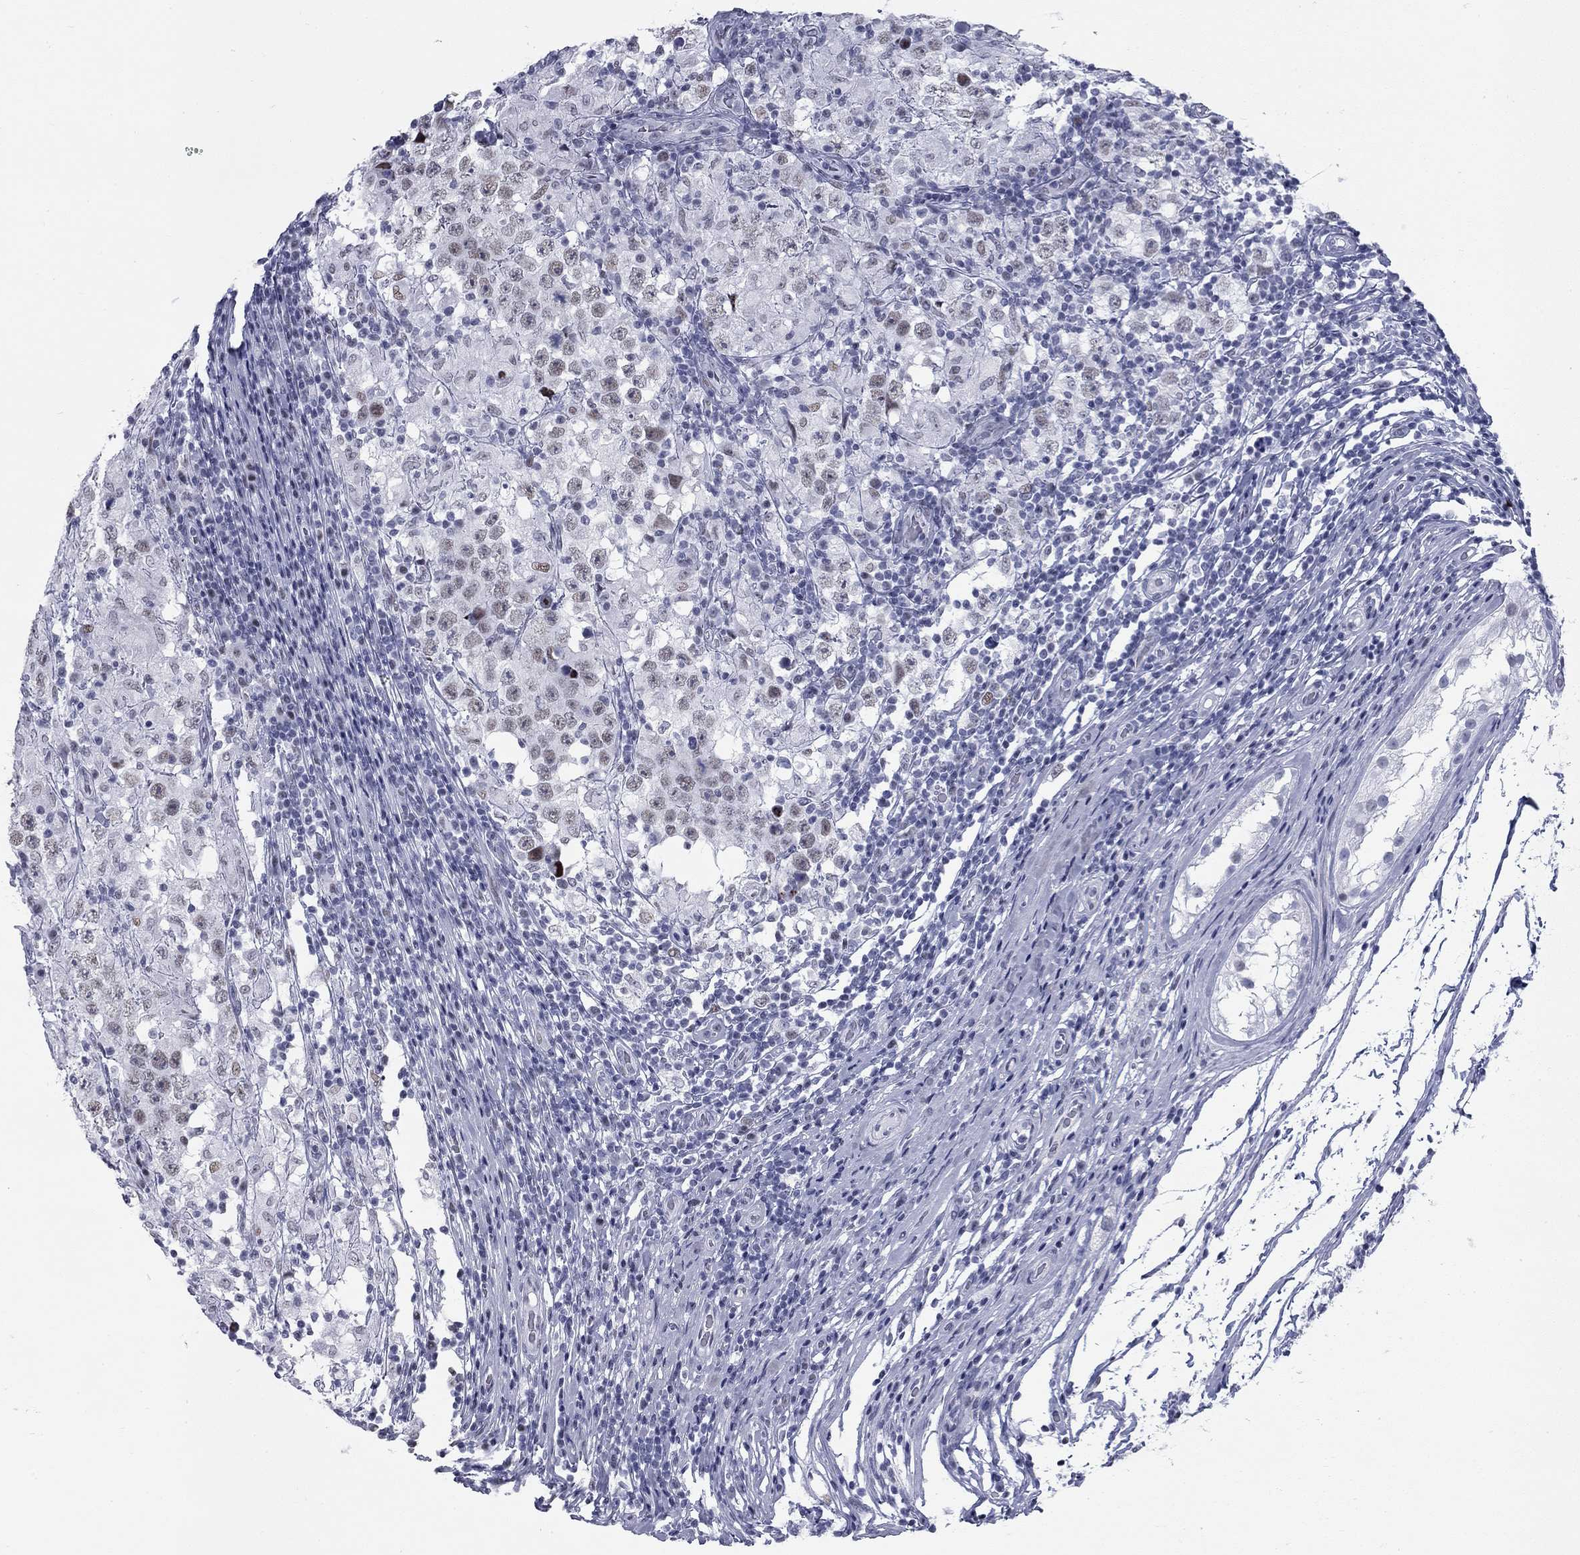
{"staining": {"intensity": "weak", "quantity": "25%-75%", "location": "nuclear"}, "tissue": "testis cancer", "cell_type": "Tumor cells", "image_type": "cancer", "snomed": [{"axis": "morphology", "description": "Seminoma, NOS"}, {"axis": "morphology", "description": "Carcinoma, Embryonal, NOS"}, {"axis": "topography", "description": "Testis"}], "caption": "Testis cancer tissue displays weak nuclear staining in approximately 25%-75% of tumor cells (Brightfield microscopy of DAB IHC at high magnification).", "gene": "ASF1B", "patient": {"sex": "male", "age": 41}}